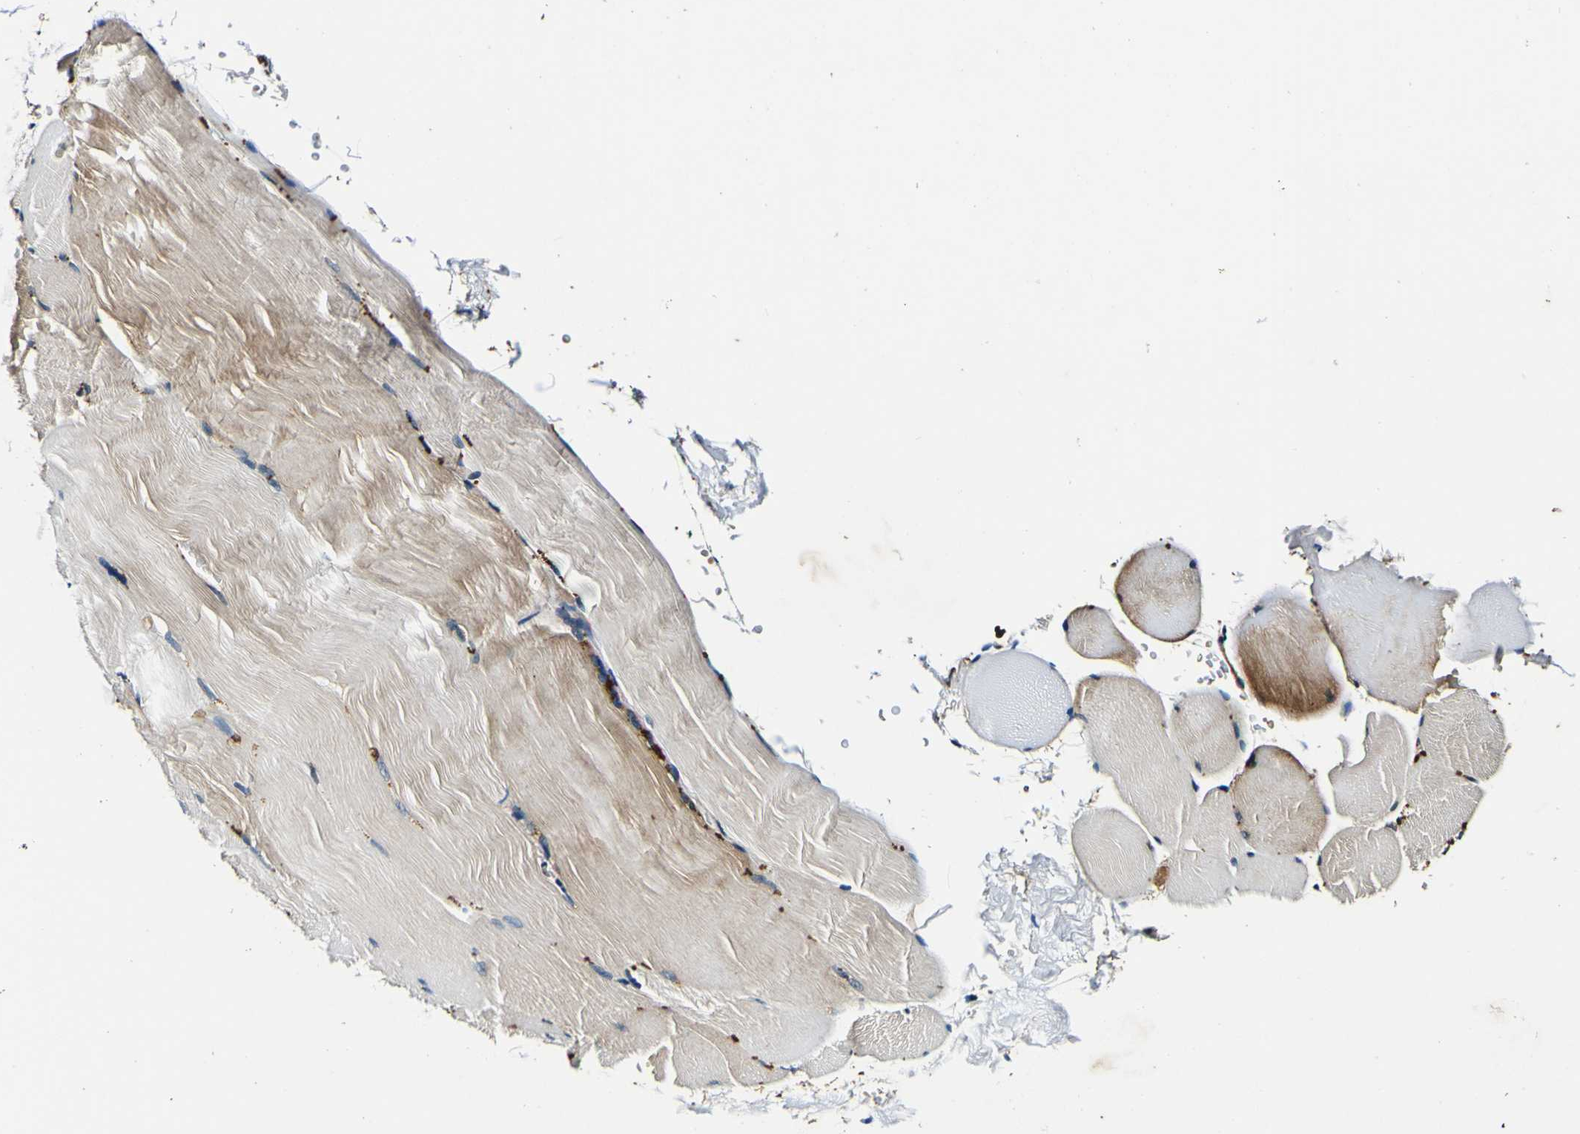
{"staining": {"intensity": "weak", "quantity": "25%-75%", "location": "cytoplasmic/membranous"}, "tissue": "skeletal muscle", "cell_type": "Myocytes", "image_type": "normal", "snomed": [{"axis": "morphology", "description": "Normal tissue, NOS"}, {"axis": "topography", "description": "Skin"}, {"axis": "topography", "description": "Skeletal muscle"}], "caption": "Protein staining by immunohistochemistry reveals weak cytoplasmic/membranous staining in approximately 25%-75% of myocytes in unremarkable skeletal muscle.", "gene": "RHOT2", "patient": {"sex": "male", "age": 83}}